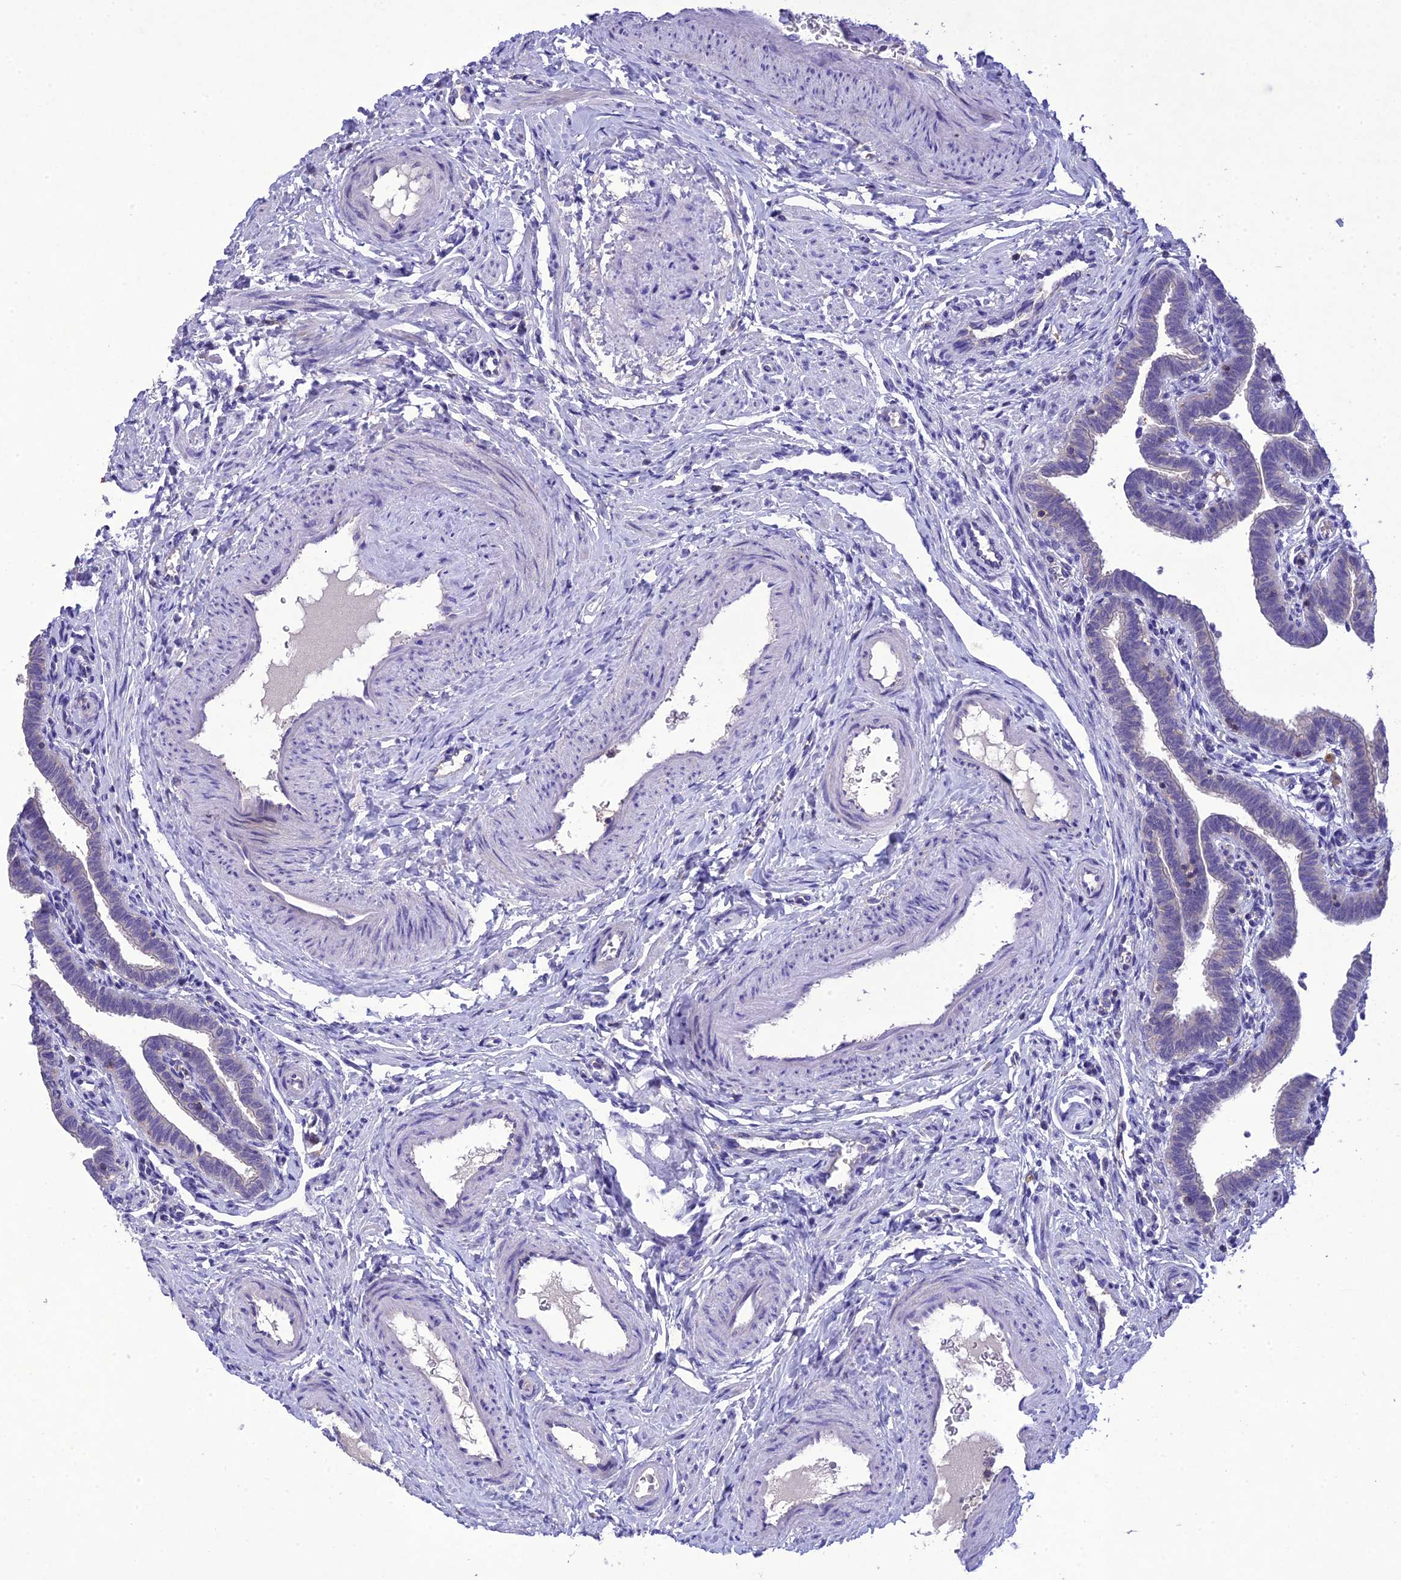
{"staining": {"intensity": "negative", "quantity": "none", "location": "none"}, "tissue": "fallopian tube", "cell_type": "Glandular cells", "image_type": "normal", "snomed": [{"axis": "morphology", "description": "Normal tissue, NOS"}, {"axis": "topography", "description": "Fallopian tube"}], "caption": "There is no significant expression in glandular cells of fallopian tube. The staining was performed using DAB to visualize the protein expression in brown, while the nuclei were stained in blue with hematoxylin (Magnification: 20x).", "gene": "SNX24", "patient": {"sex": "female", "age": 36}}